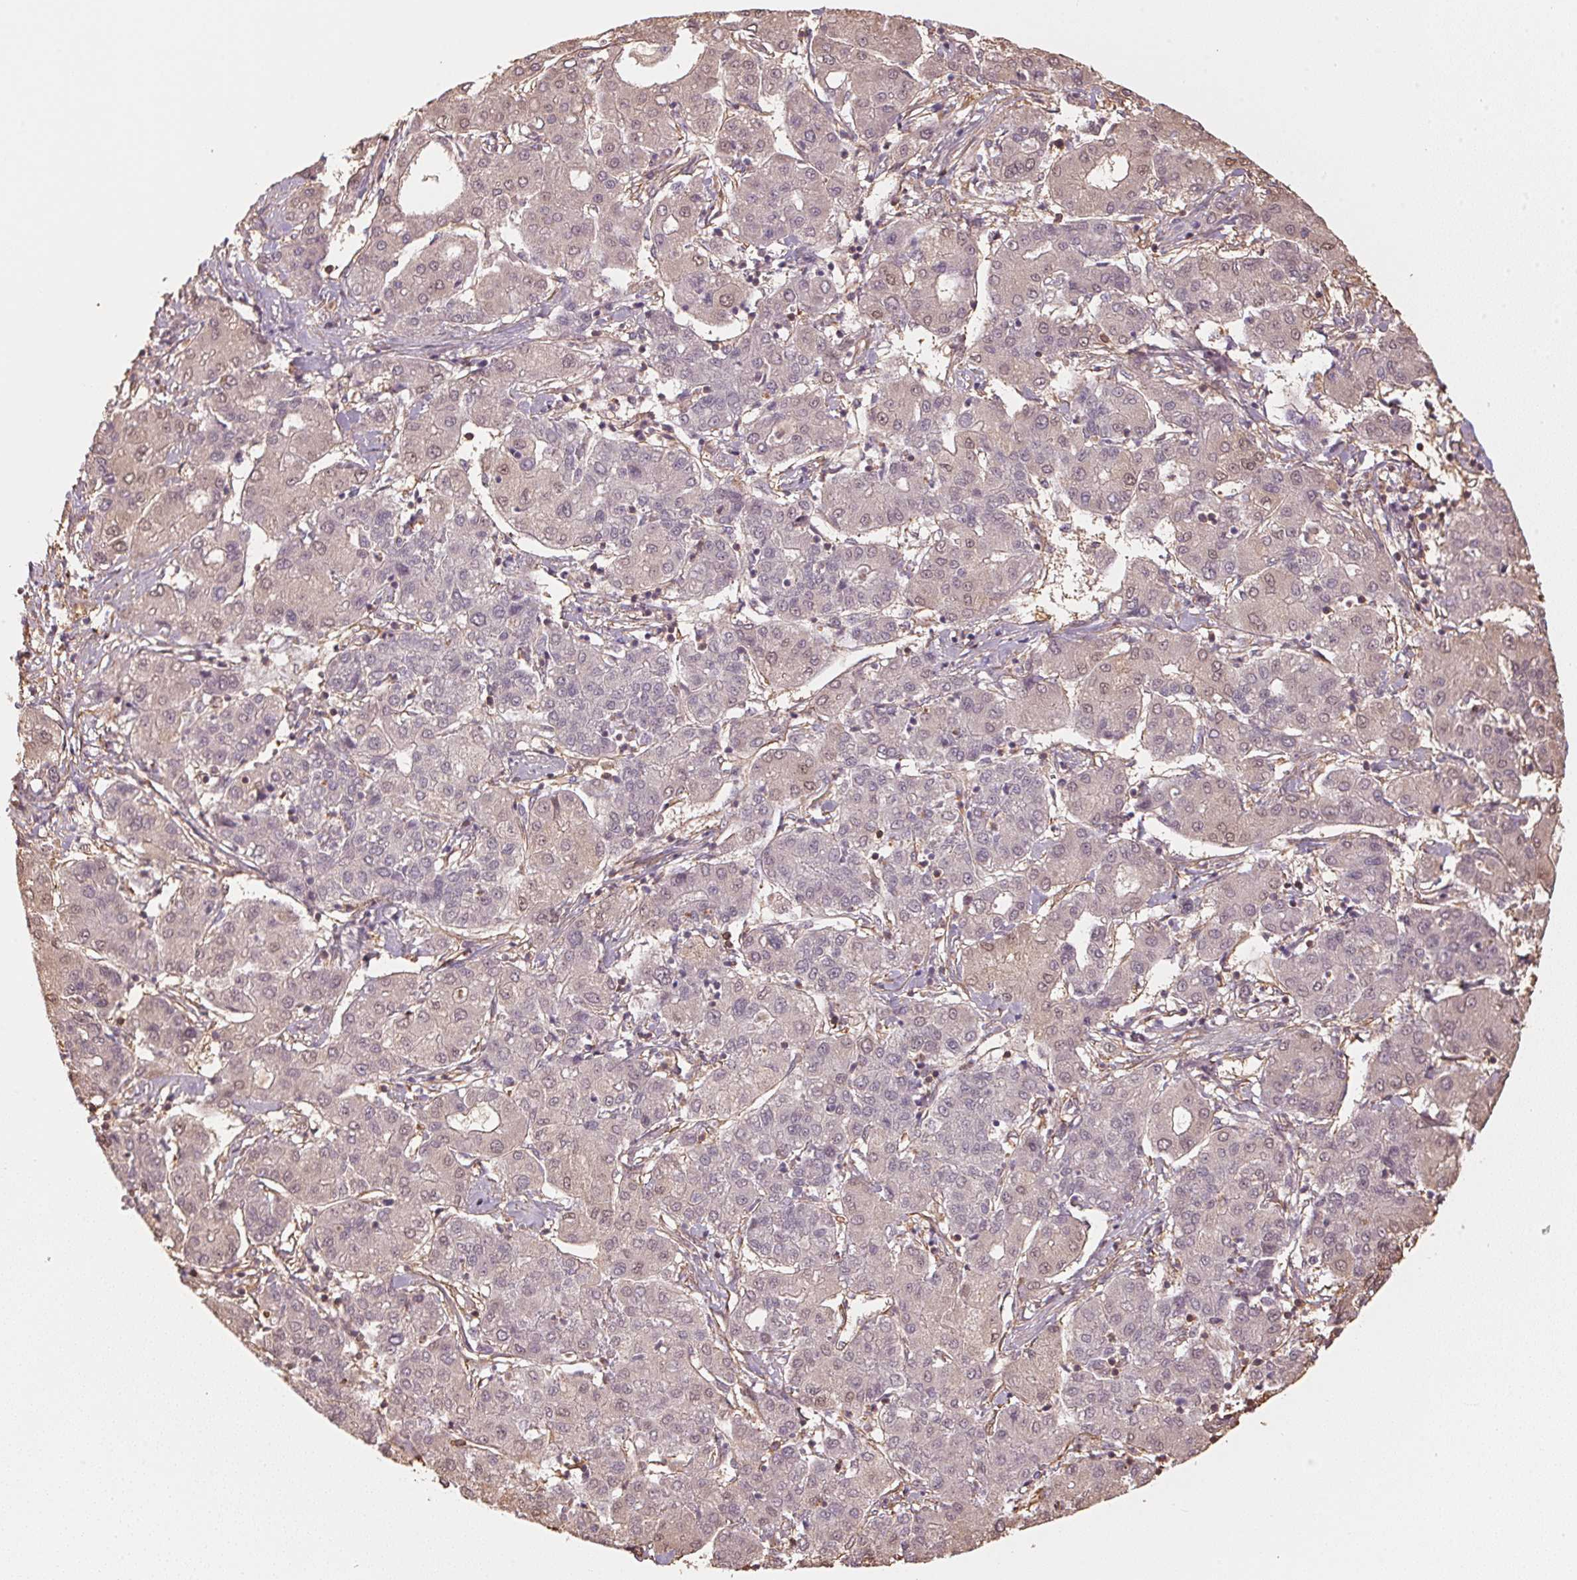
{"staining": {"intensity": "weak", "quantity": "25%-75%", "location": "cytoplasmic/membranous,nuclear"}, "tissue": "liver cancer", "cell_type": "Tumor cells", "image_type": "cancer", "snomed": [{"axis": "morphology", "description": "Carcinoma, Hepatocellular, NOS"}, {"axis": "topography", "description": "Liver"}], "caption": "DAB (3,3'-diaminobenzidine) immunohistochemical staining of hepatocellular carcinoma (liver) reveals weak cytoplasmic/membranous and nuclear protein positivity in approximately 25%-75% of tumor cells.", "gene": "QDPR", "patient": {"sex": "male", "age": 65}}